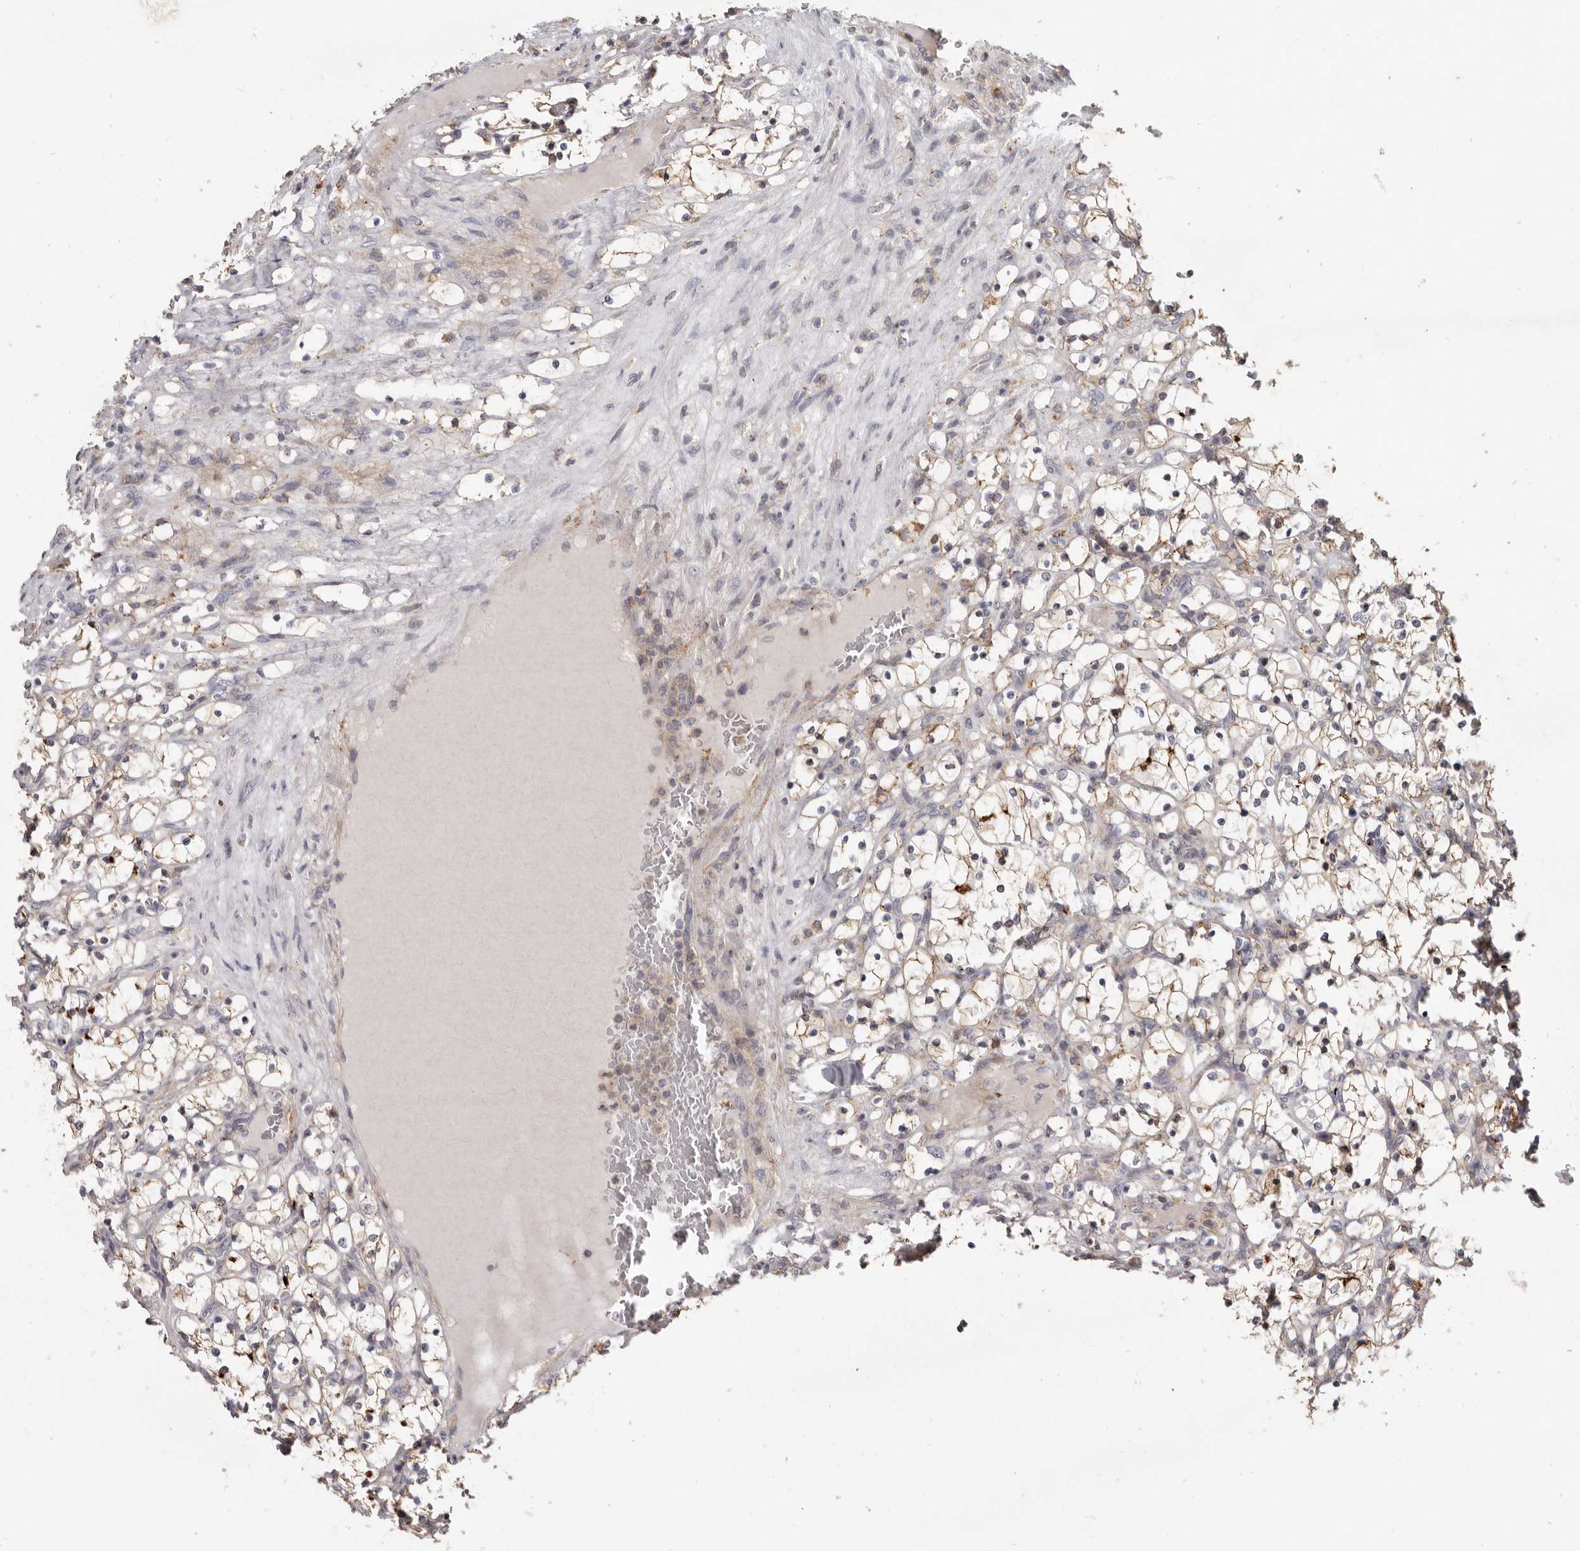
{"staining": {"intensity": "moderate", "quantity": ">75%", "location": "cytoplasmic/membranous"}, "tissue": "renal cancer", "cell_type": "Tumor cells", "image_type": "cancer", "snomed": [{"axis": "morphology", "description": "Adenocarcinoma, NOS"}, {"axis": "topography", "description": "Kidney"}], "caption": "Moderate cytoplasmic/membranous positivity is appreciated in approximately >75% of tumor cells in renal cancer.", "gene": "KIF26B", "patient": {"sex": "female", "age": 69}}